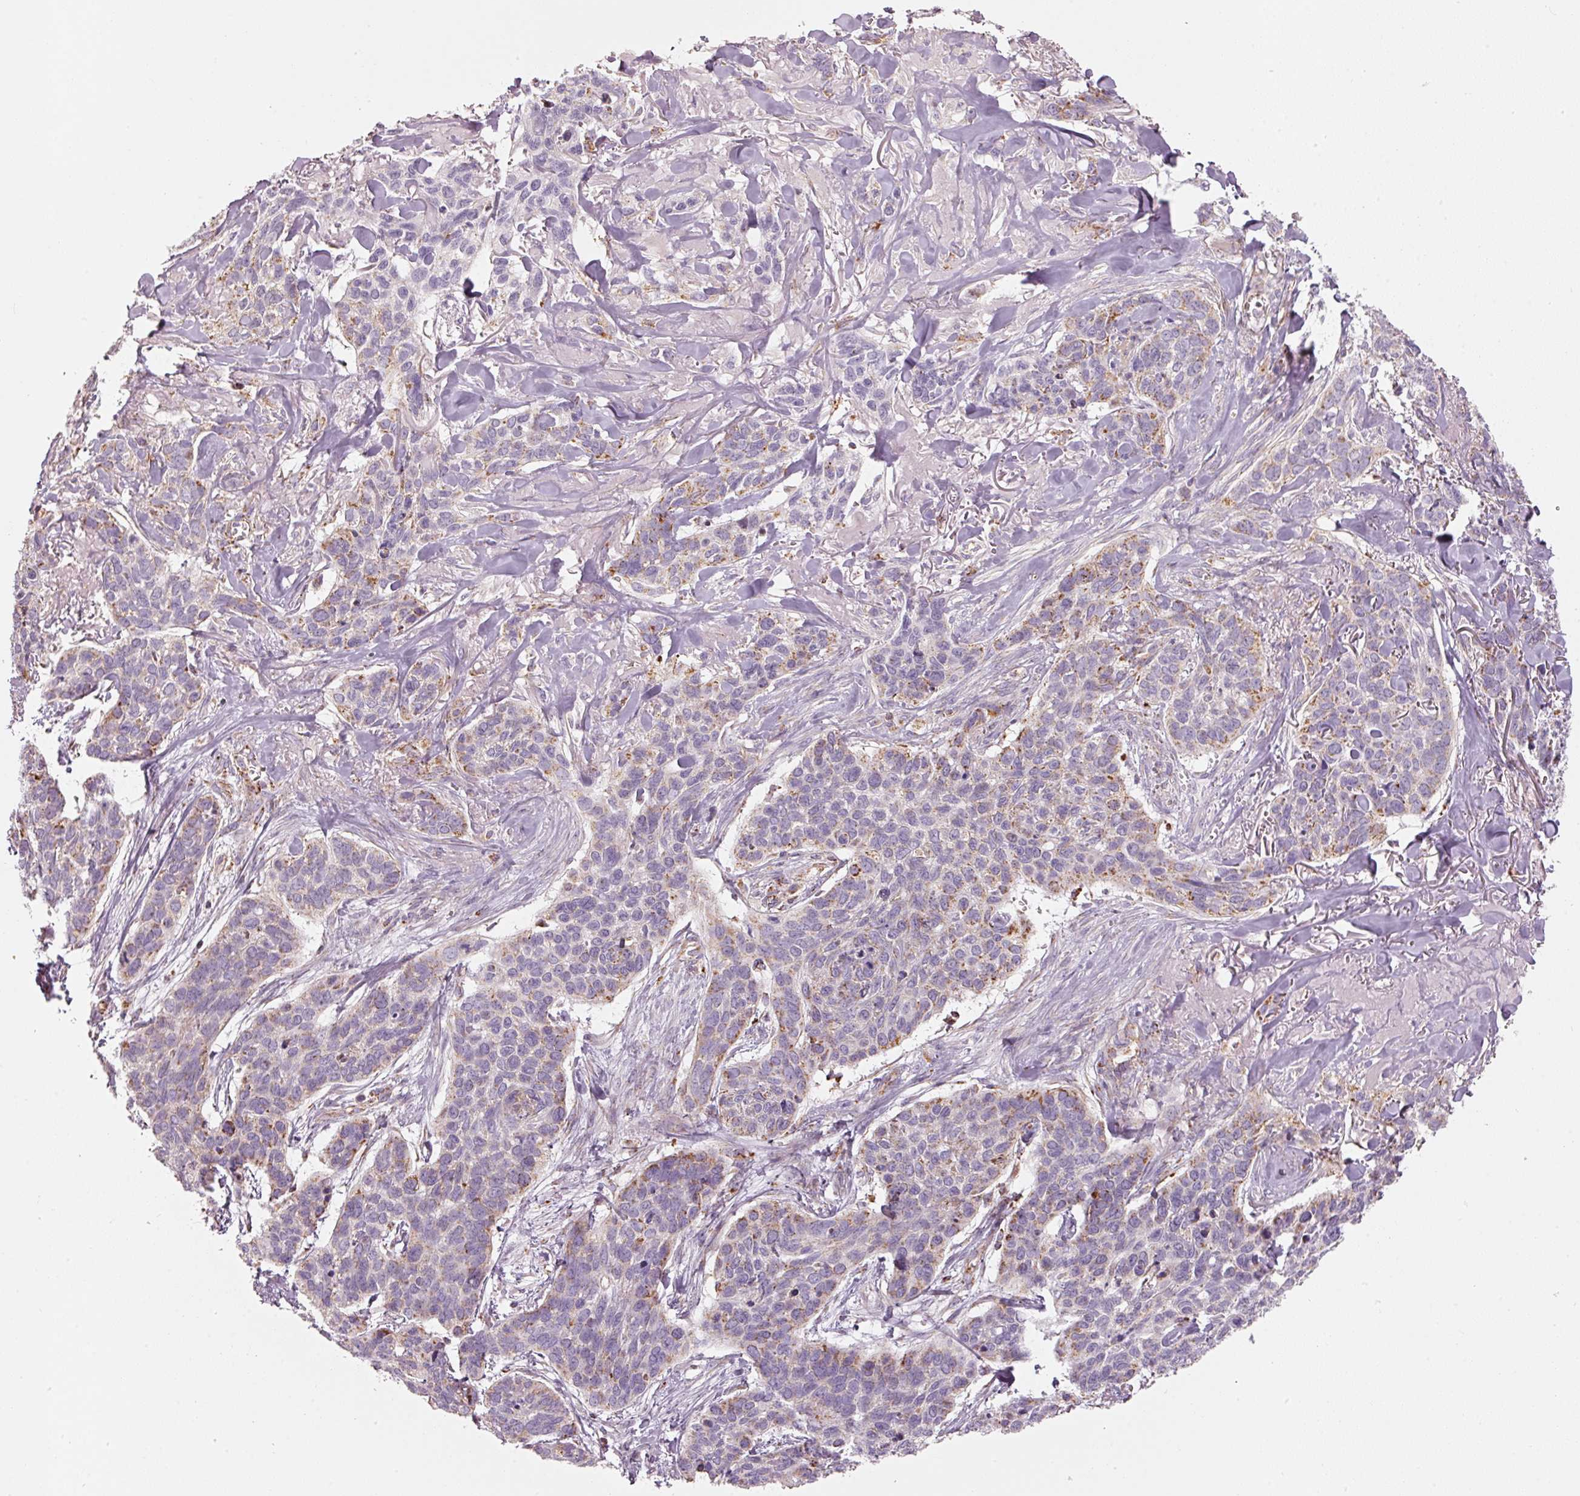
{"staining": {"intensity": "moderate", "quantity": "<25%", "location": "cytoplasmic/membranous"}, "tissue": "skin cancer", "cell_type": "Tumor cells", "image_type": "cancer", "snomed": [{"axis": "morphology", "description": "Basal cell carcinoma"}, {"axis": "topography", "description": "Skin"}], "caption": "A brown stain labels moderate cytoplasmic/membranous expression of a protein in skin cancer (basal cell carcinoma) tumor cells.", "gene": "C17orf98", "patient": {"sex": "male", "age": 86}}